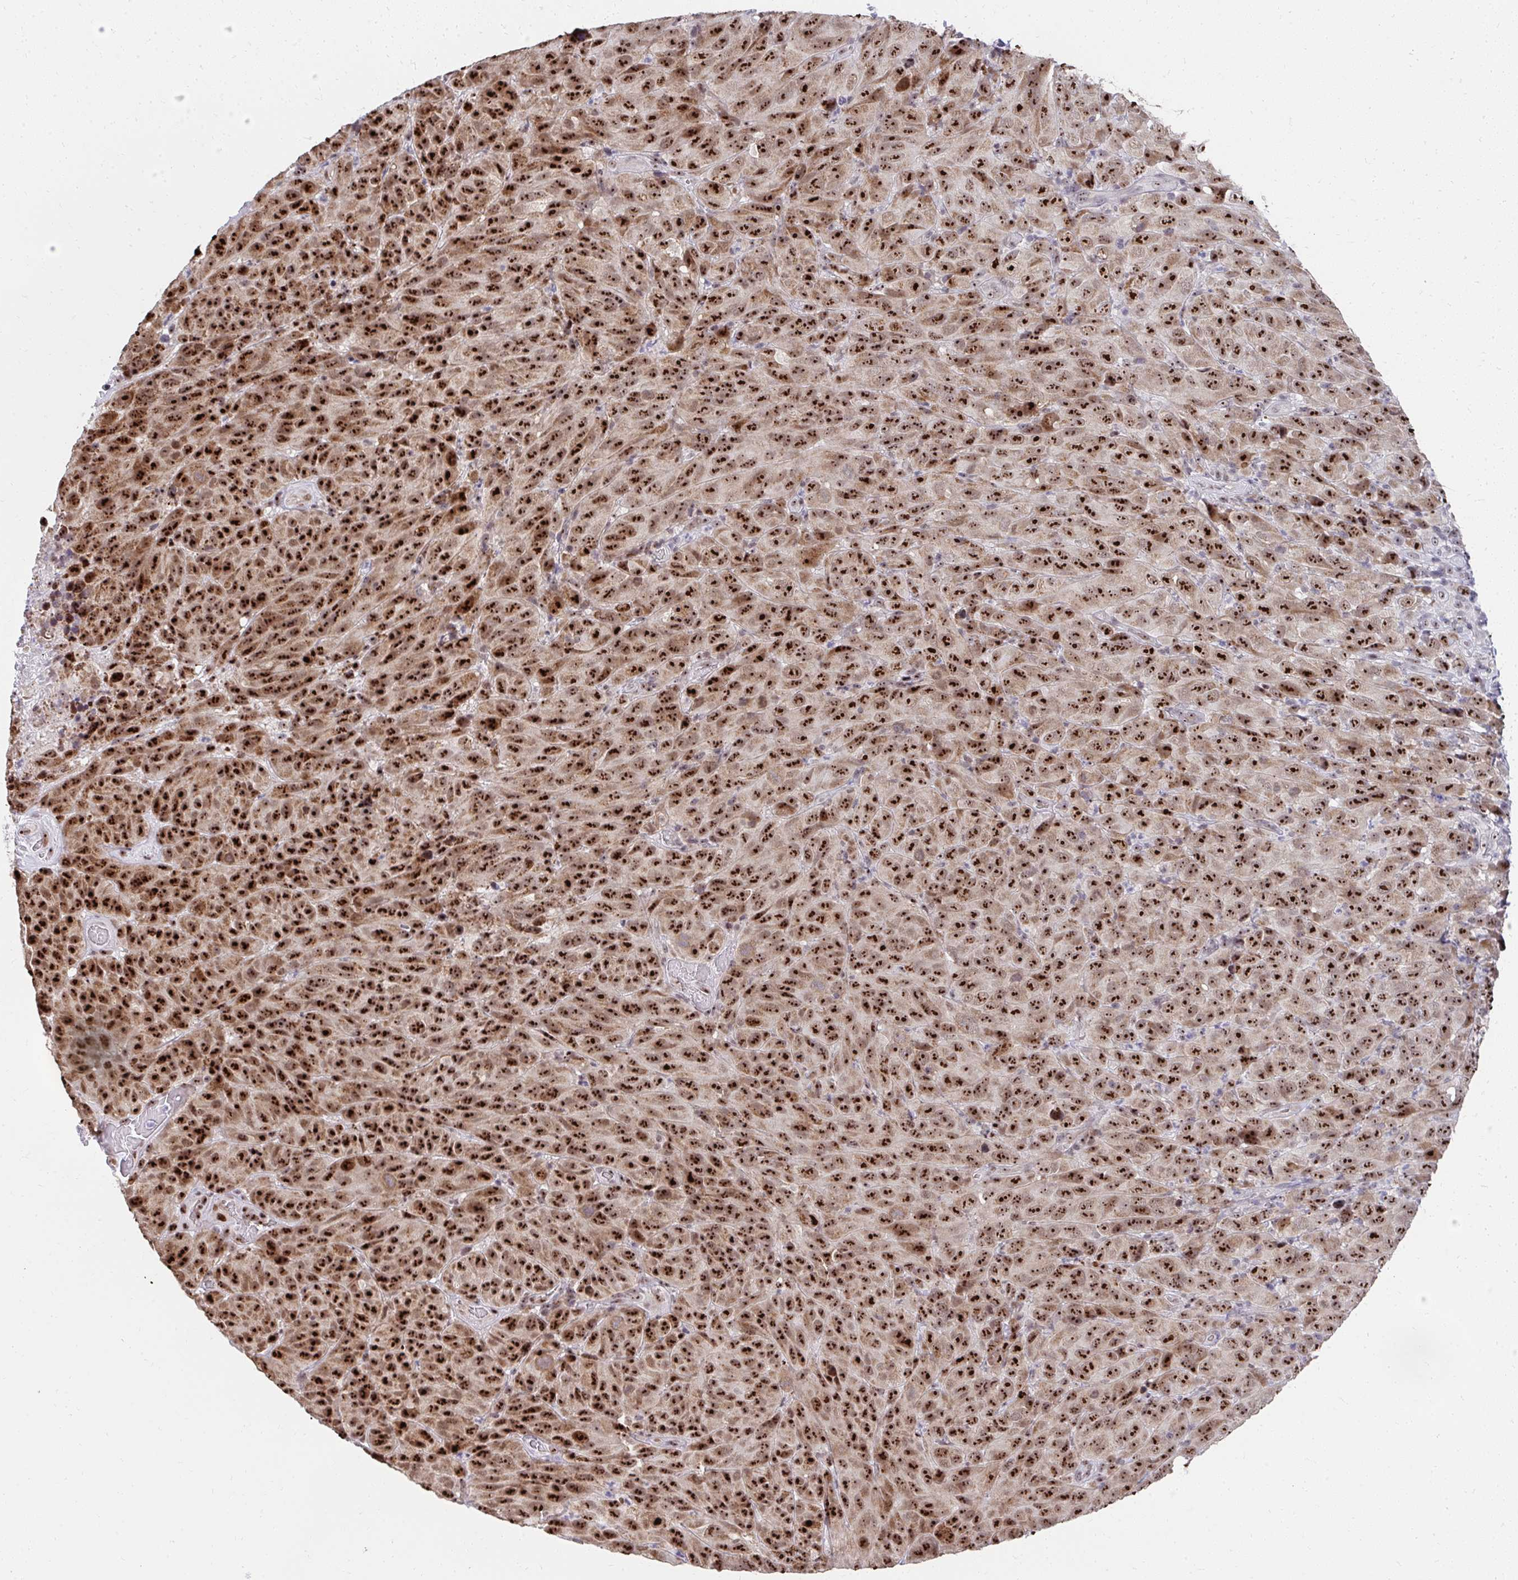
{"staining": {"intensity": "strong", "quantity": ">75%", "location": "nuclear"}, "tissue": "melanoma", "cell_type": "Tumor cells", "image_type": "cancer", "snomed": [{"axis": "morphology", "description": "Malignant melanoma, NOS"}, {"axis": "topography", "description": "Skin"}], "caption": "Melanoma stained with immunohistochemistry shows strong nuclear staining in approximately >75% of tumor cells. (DAB IHC, brown staining for protein, blue staining for nuclei).", "gene": "HIRA", "patient": {"sex": "male", "age": 85}}